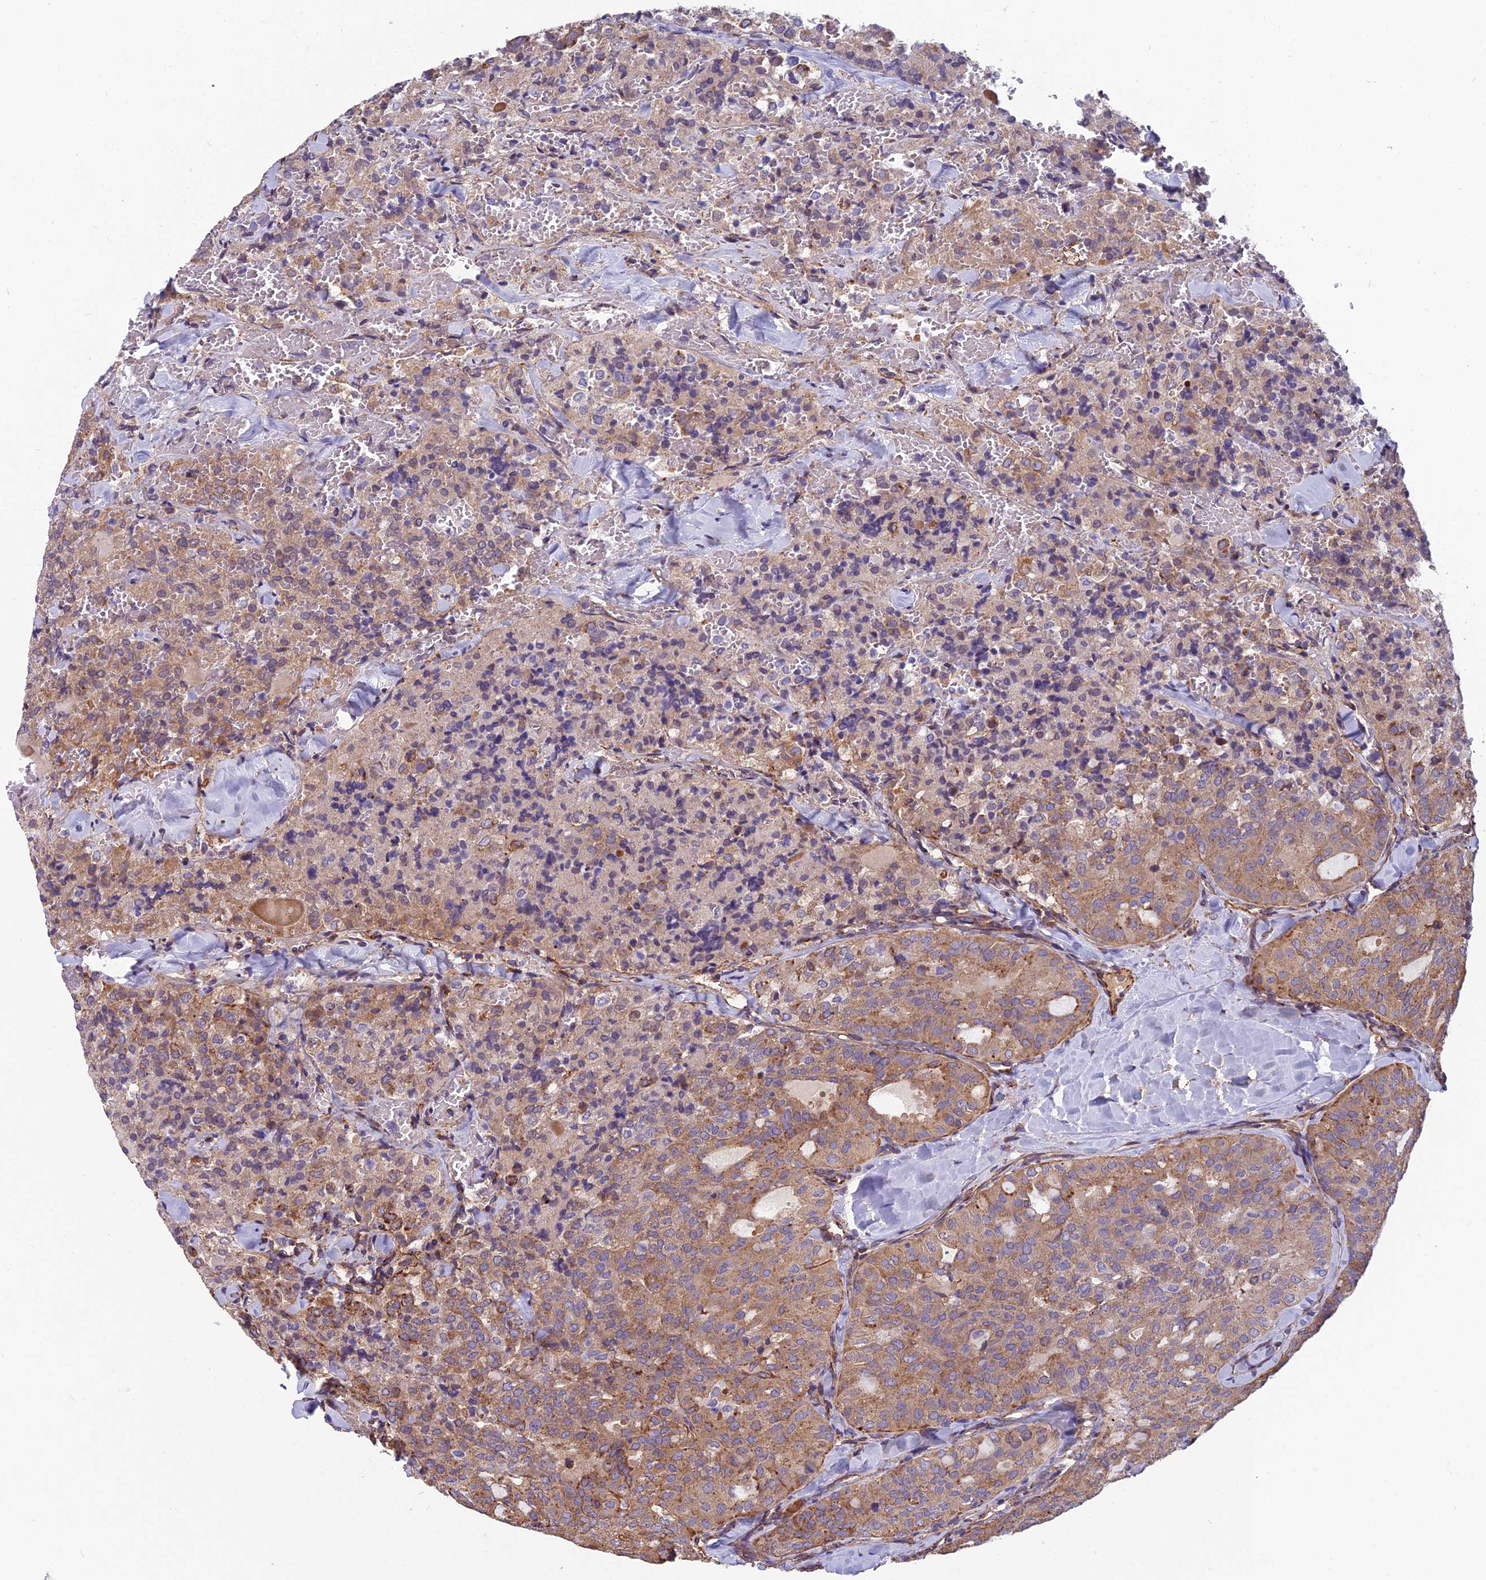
{"staining": {"intensity": "moderate", "quantity": ">75%", "location": "cytoplasmic/membranous"}, "tissue": "thyroid cancer", "cell_type": "Tumor cells", "image_type": "cancer", "snomed": [{"axis": "morphology", "description": "Follicular adenoma carcinoma, NOS"}, {"axis": "topography", "description": "Thyroid gland"}], "caption": "An immunohistochemistry (IHC) photomicrograph of tumor tissue is shown. Protein staining in brown shows moderate cytoplasmic/membranous positivity in follicular adenoma carcinoma (thyroid) within tumor cells. (IHC, brightfield microscopy, high magnification).", "gene": "SPDL1", "patient": {"sex": "male", "age": 75}}